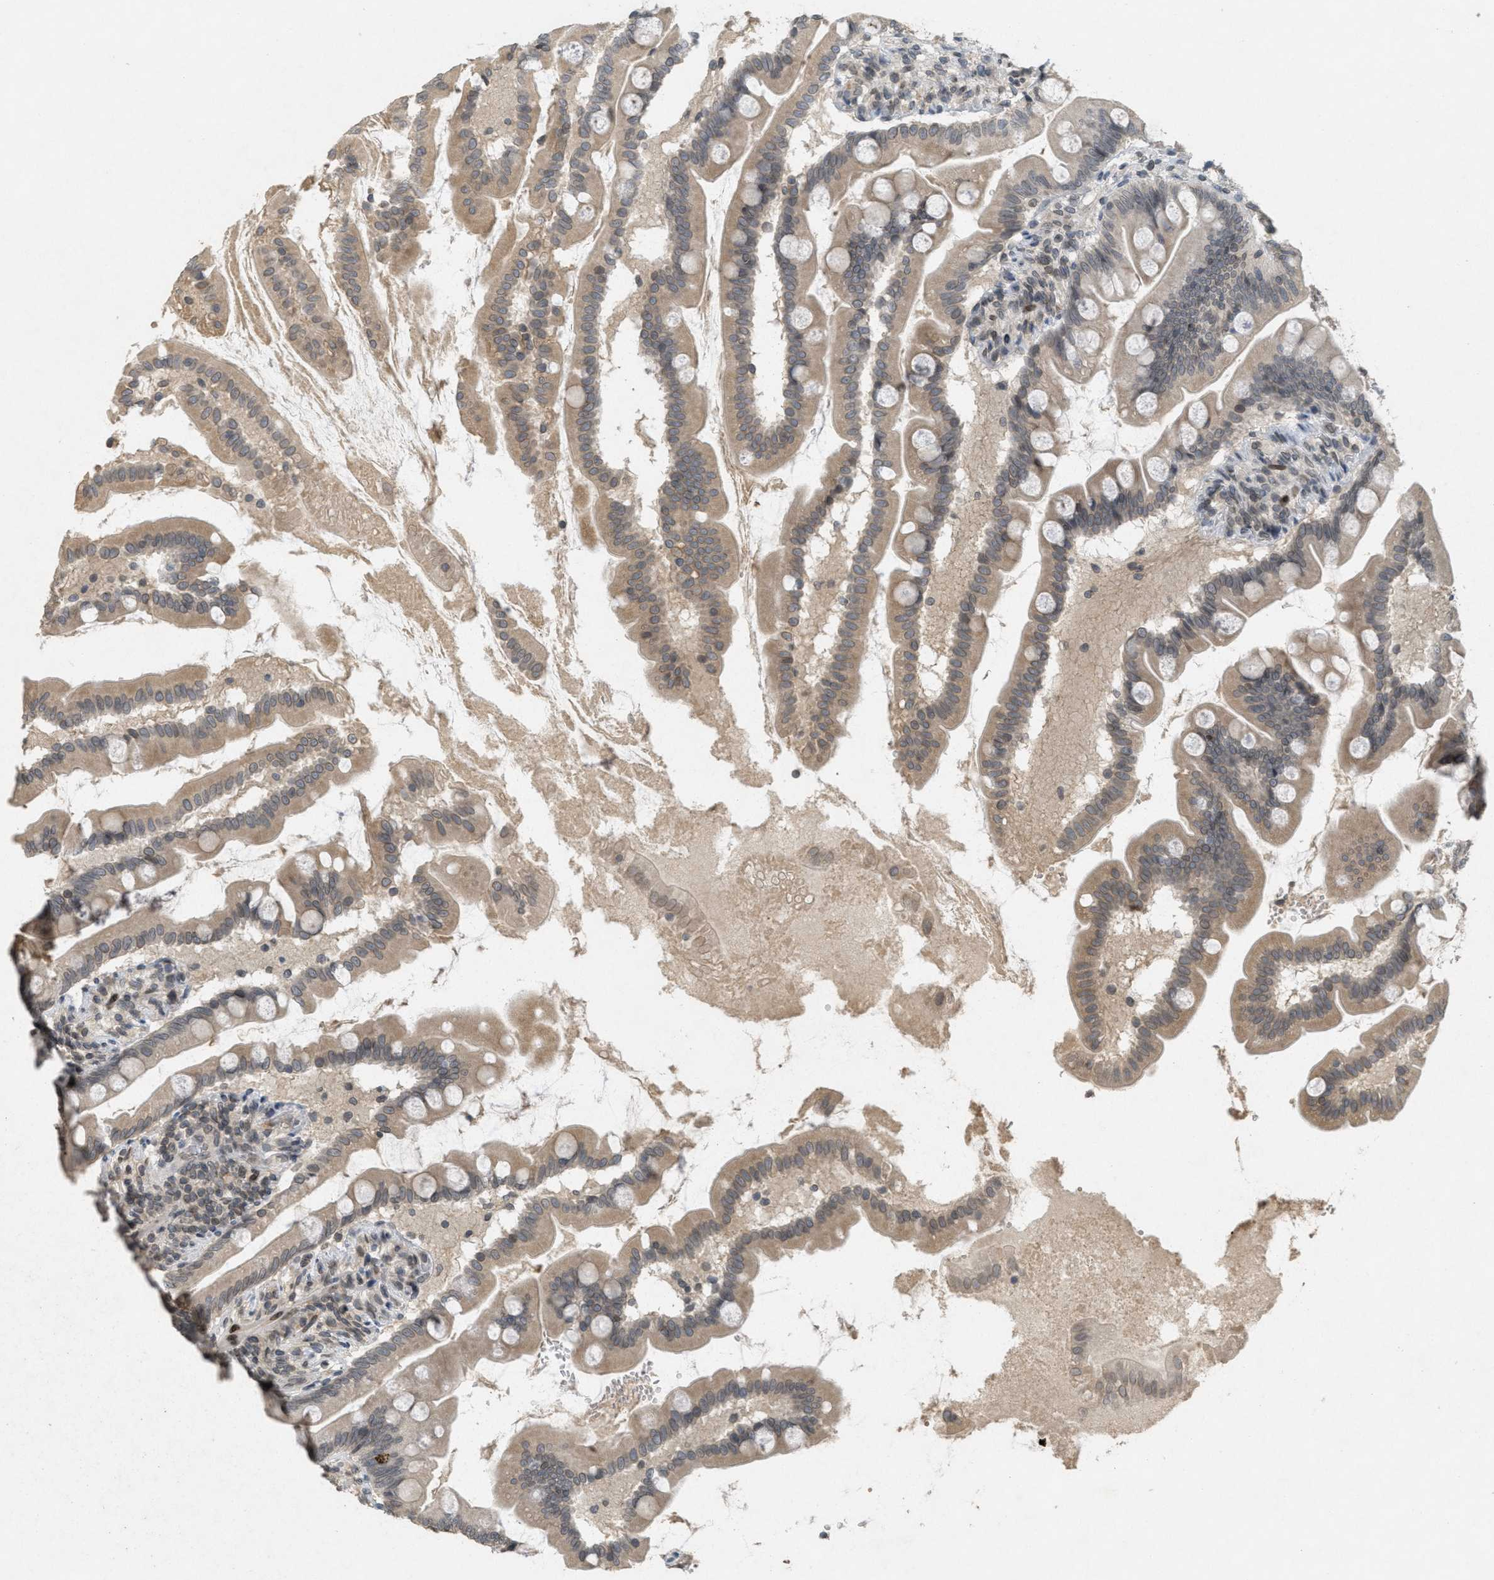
{"staining": {"intensity": "moderate", "quantity": ">75%", "location": "cytoplasmic/membranous"}, "tissue": "small intestine", "cell_type": "Glandular cells", "image_type": "normal", "snomed": [{"axis": "morphology", "description": "Normal tissue, NOS"}, {"axis": "topography", "description": "Small intestine"}], "caption": "Normal small intestine was stained to show a protein in brown. There is medium levels of moderate cytoplasmic/membranous positivity in approximately >75% of glandular cells. (Stains: DAB in brown, nuclei in blue, Microscopy: brightfield microscopy at high magnification).", "gene": "ABHD6", "patient": {"sex": "female", "age": 56}}